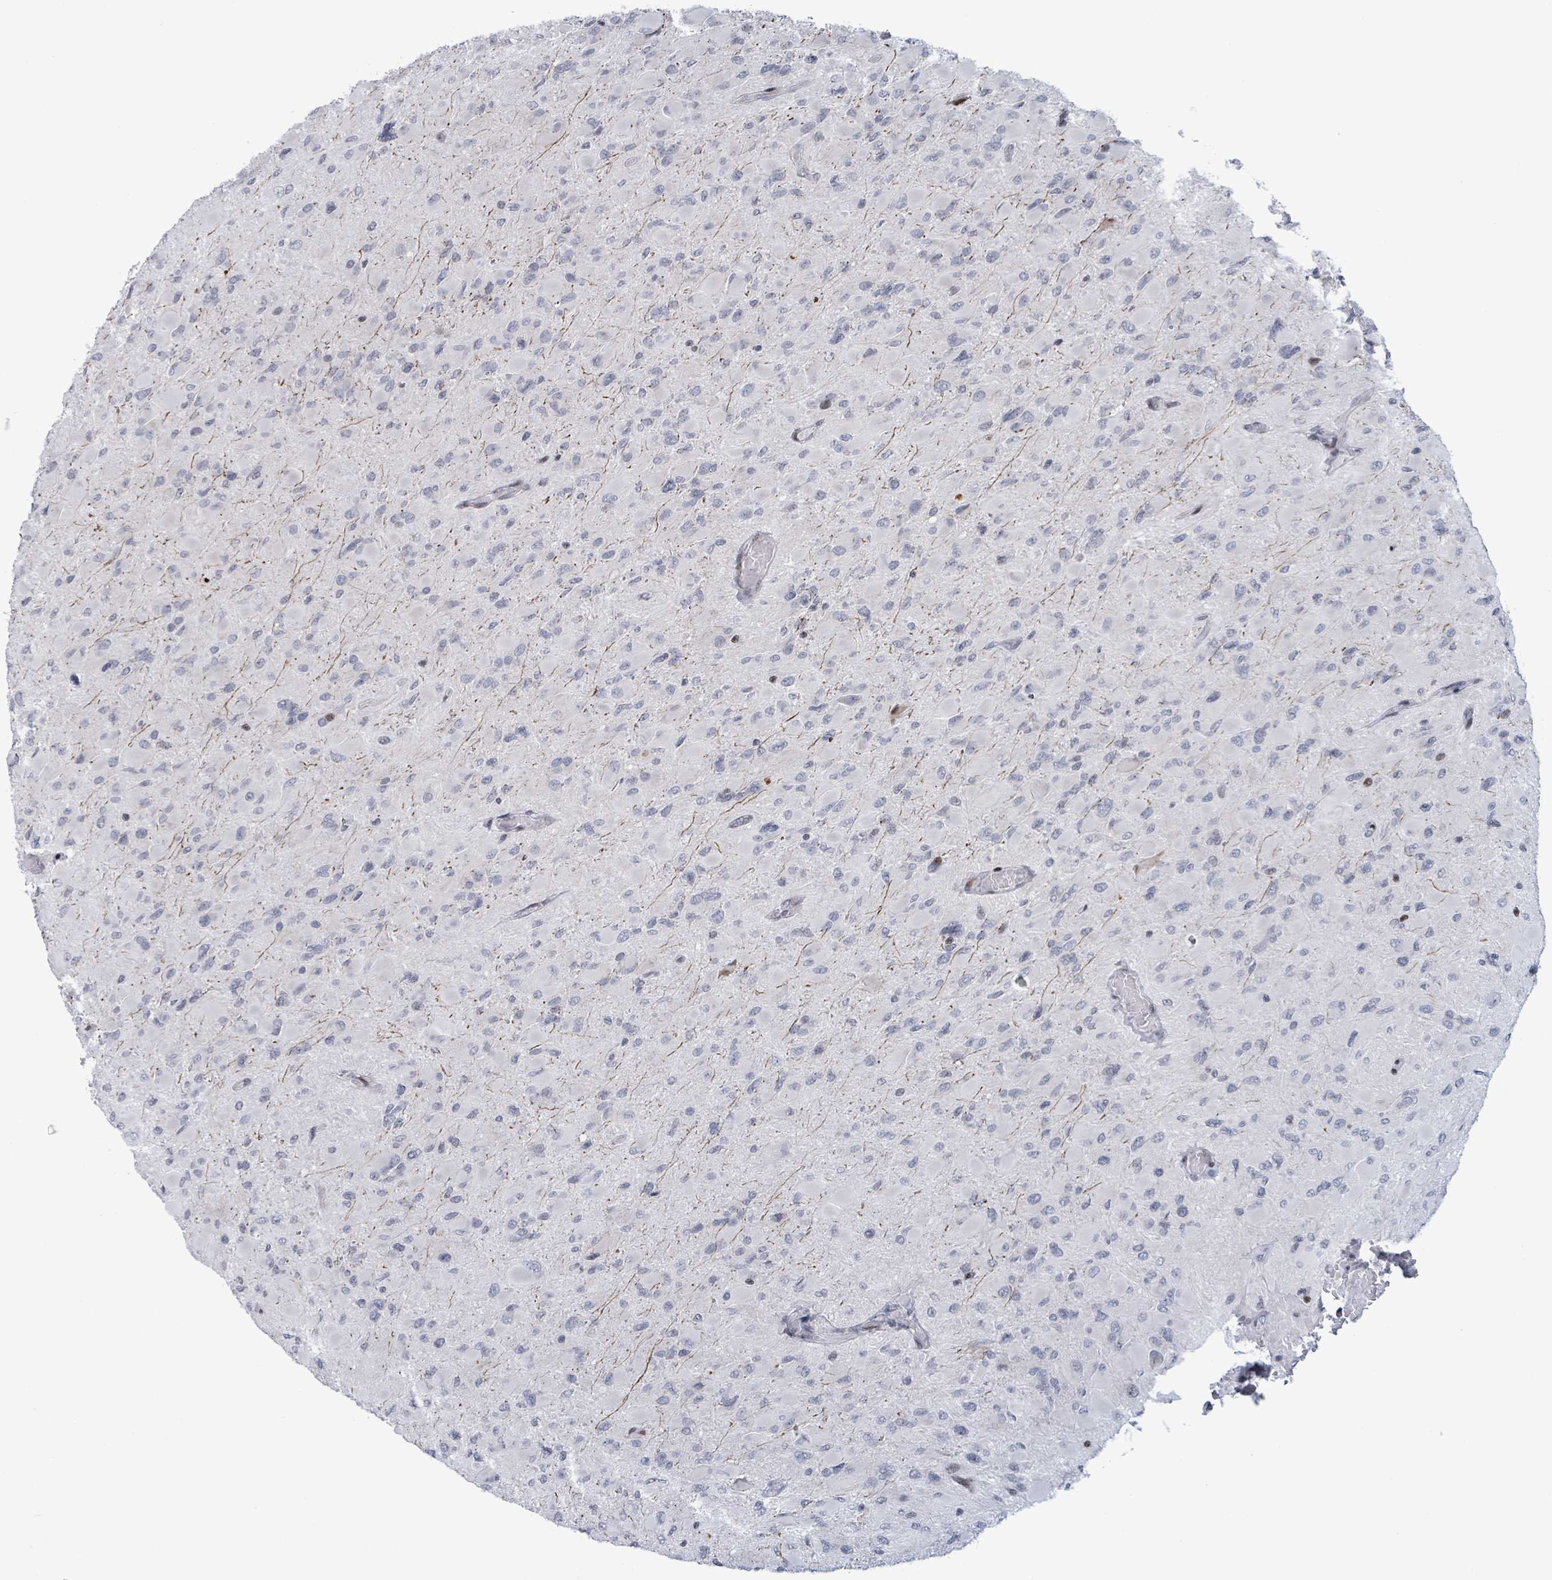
{"staining": {"intensity": "negative", "quantity": "none", "location": "none"}, "tissue": "glioma", "cell_type": "Tumor cells", "image_type": "cancer", "snomed": [{"axis": "morphology", "description": "Glioma, malignant, High grade"}, {"axis": "topography", "description": "Cerebral cortex"}], "caption": "Histopathology image shows no protein positivity in tumor cells of glioma tissue.", "gene": "FNDC4", "patient": {"sex": "female", "age": 36}}